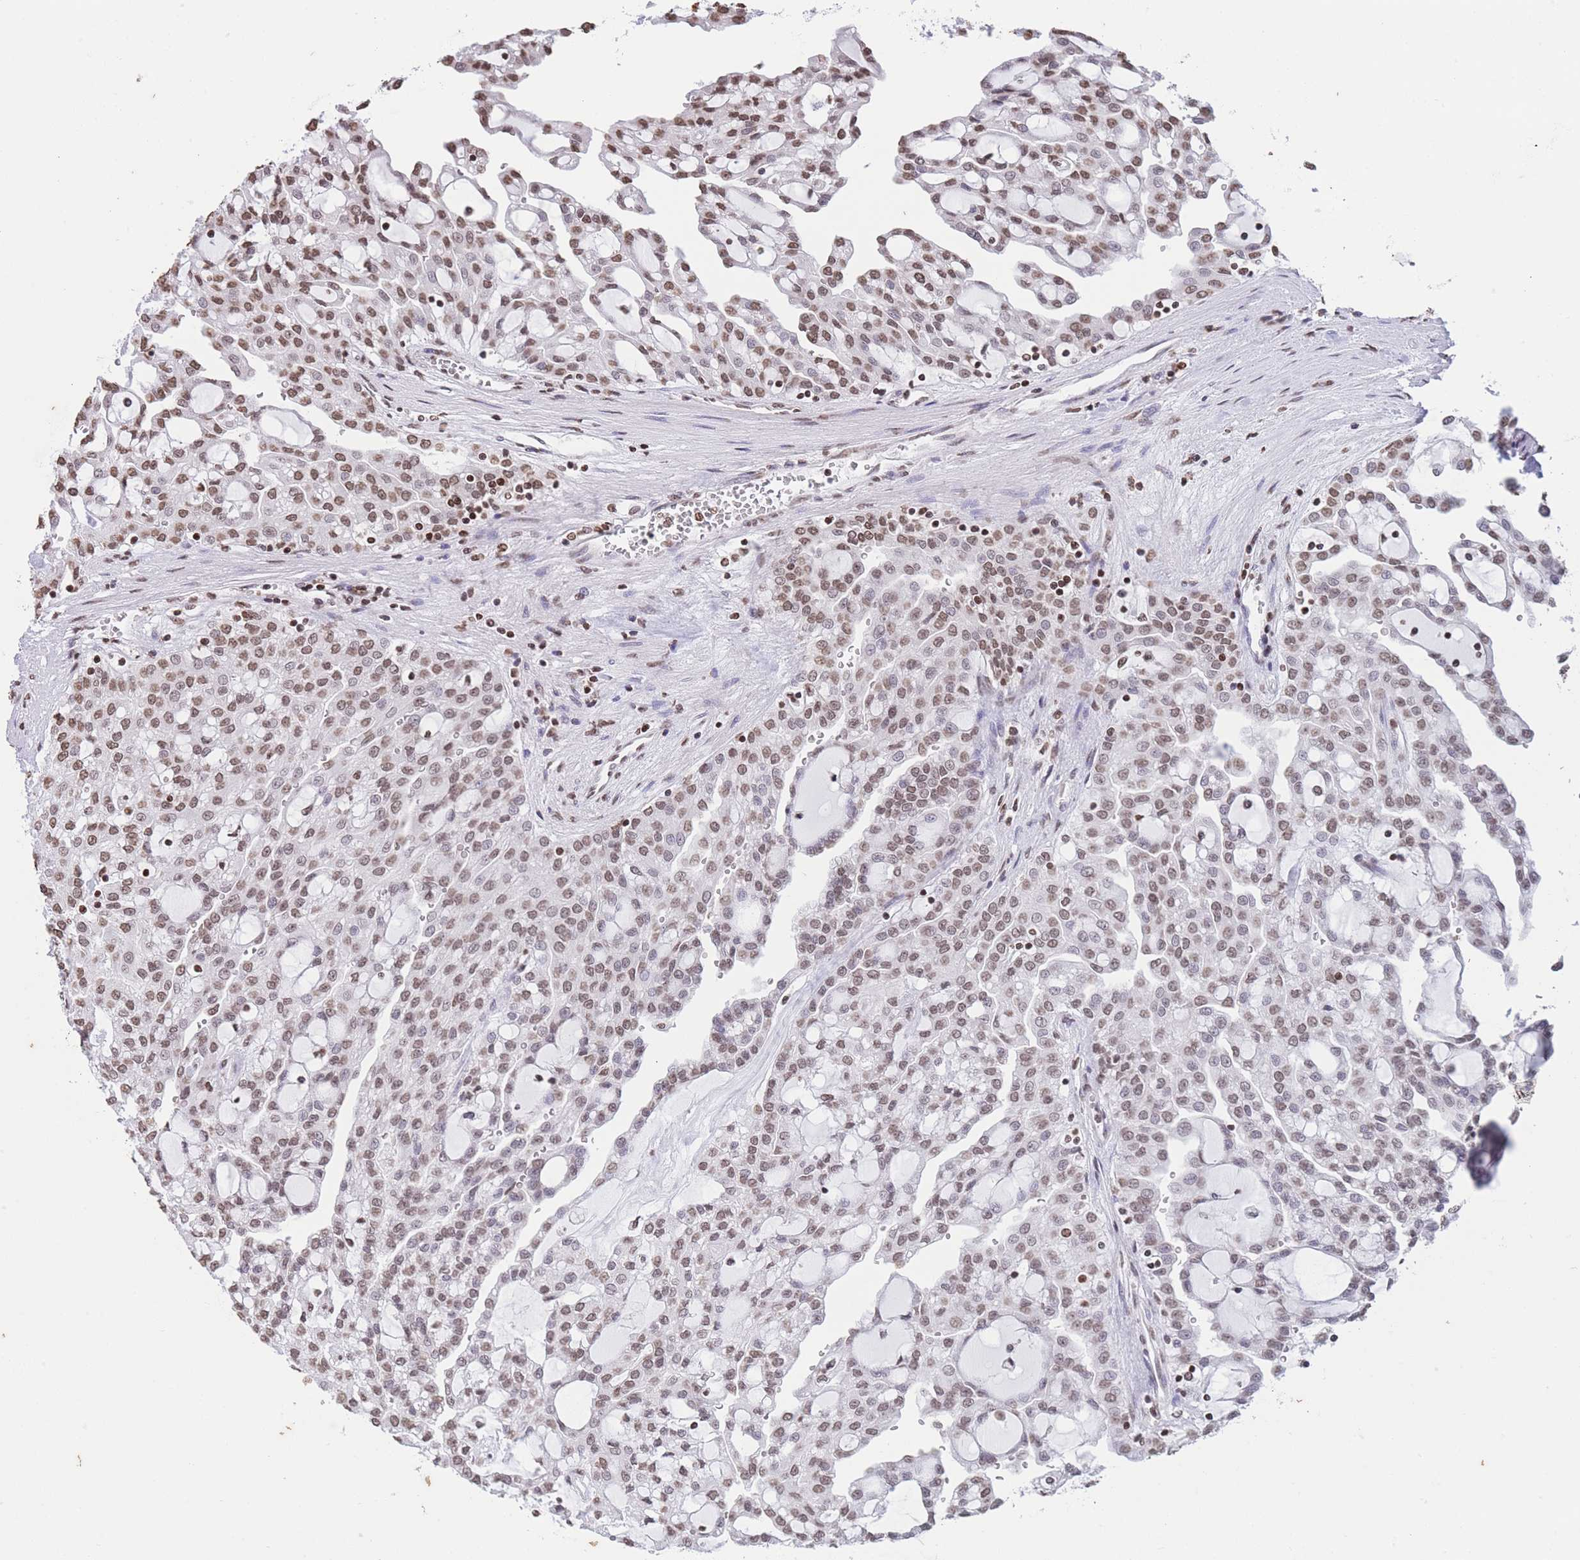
{"staining": {"intensity": "moderate", "quantity": ">75%", "location": "nuclear"}, "tissue": "renal cancer", "cell_type": "Tumor cells", "image_type": "cancer", "snomed": [{"axis": "morphology", "description": "Adenocarcinoma, NOS"}, {"axis": "topography", "description": "Kidney"}], "caption": "The immunohistochemical stain shows moderate nuclear staining in tumor cells of renal cancer tissue.", "gene": "H2BC11", "patient": {"sex": "male", "age": 63}}